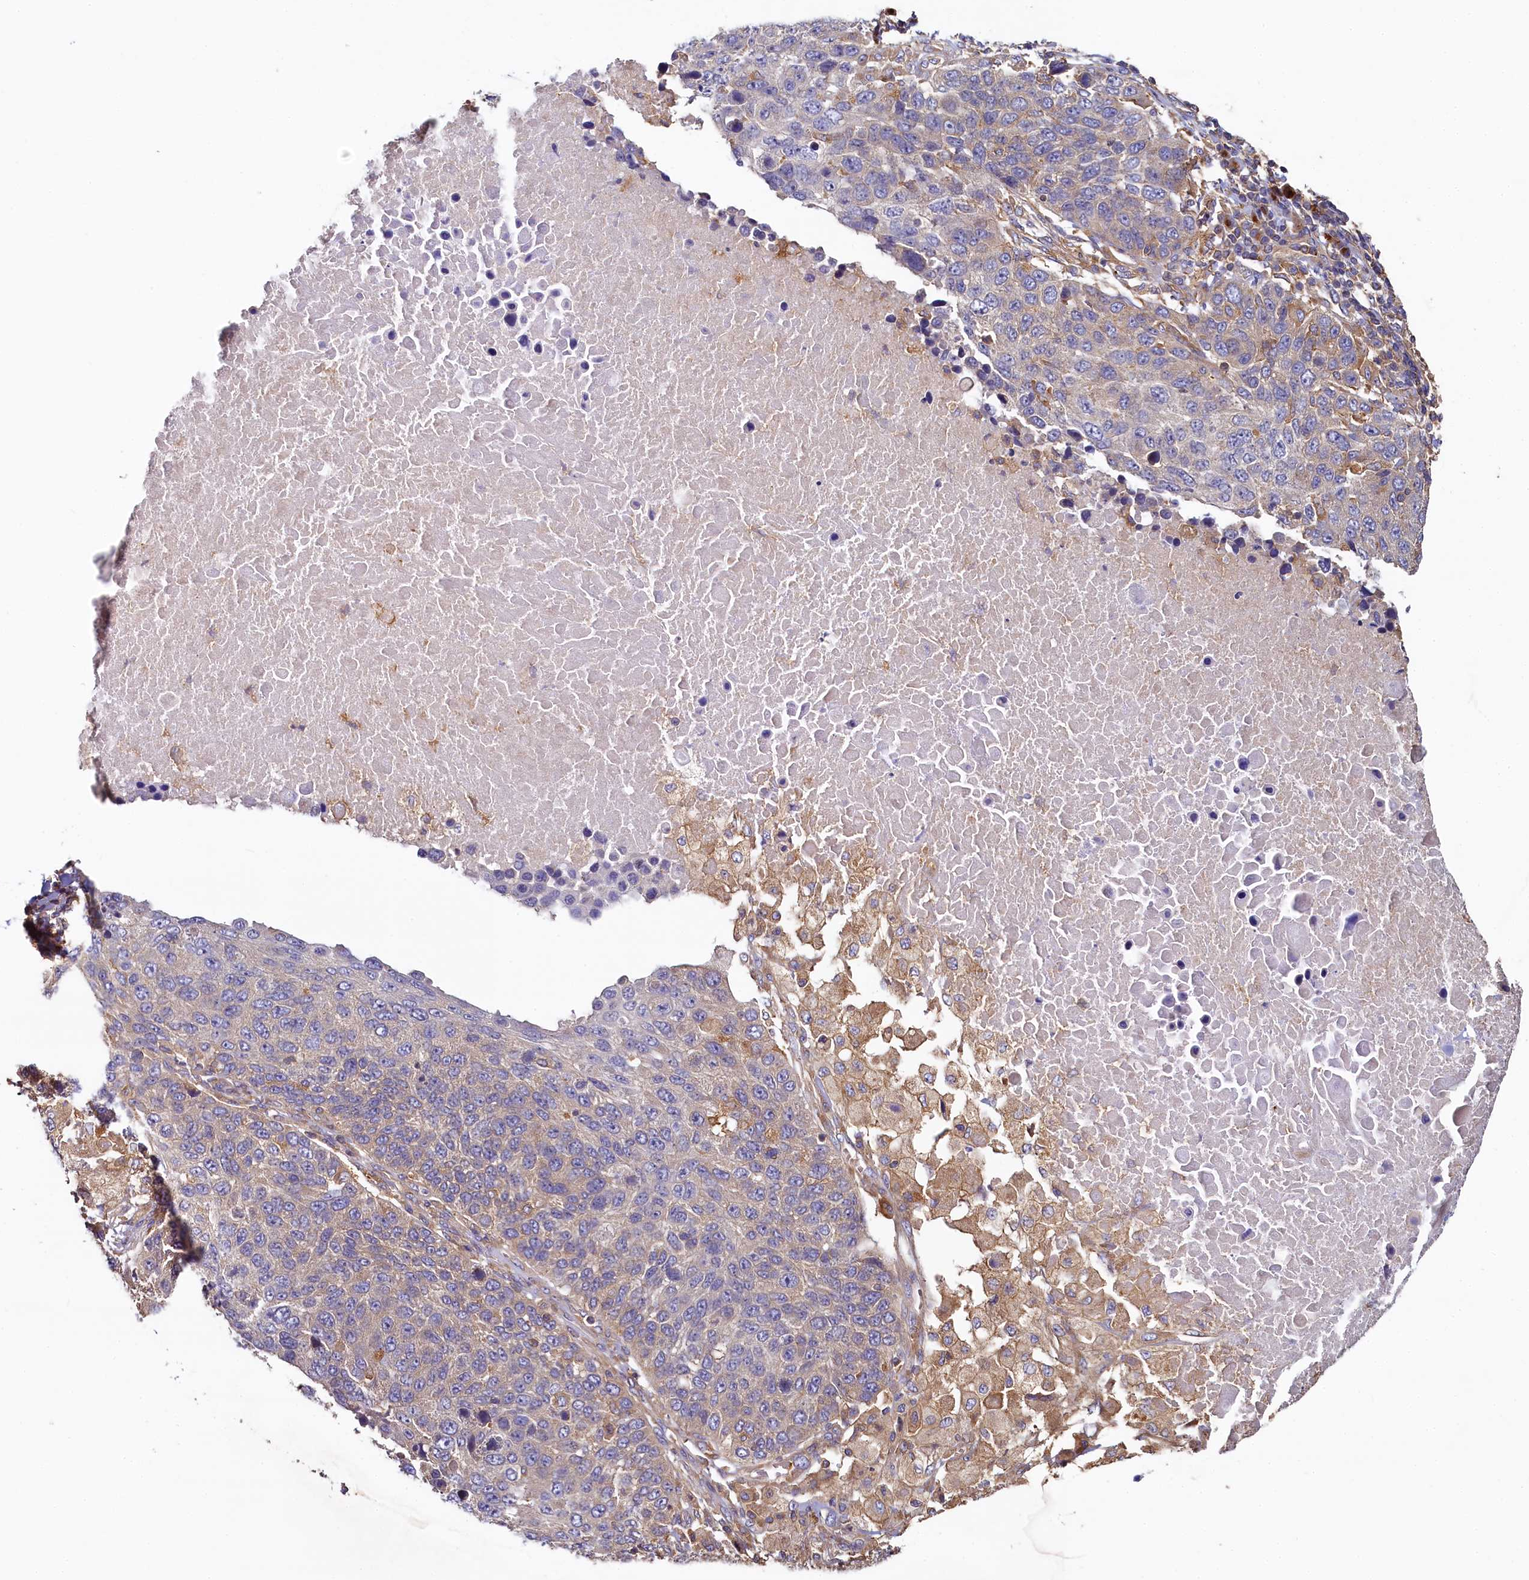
{"staining": {"intensity": "weak", "quantity": "<25%", "location": "cytoplasmic/membranous"}, "tissue": "lung cancer", "cell_type": "Tumor cells", "image_type": "cancer", "snomed": [{"axis": "morphology", "description": "Normal tissue, NOS"}, {"axis": "morphology", "description": "Squamous cell carcinoma, NOS"}, {"axis": "topography", "description": "Lymph node"}, {"axis": "topography", "description": "Lung"}], "caption": "Human lung cancer stained for a protein using immunohistochemistry (IHC) exhibits no positivity in tumor cells.", "gene": "PPIP5K1", "patient": {"sex": "male", "age": 66}}